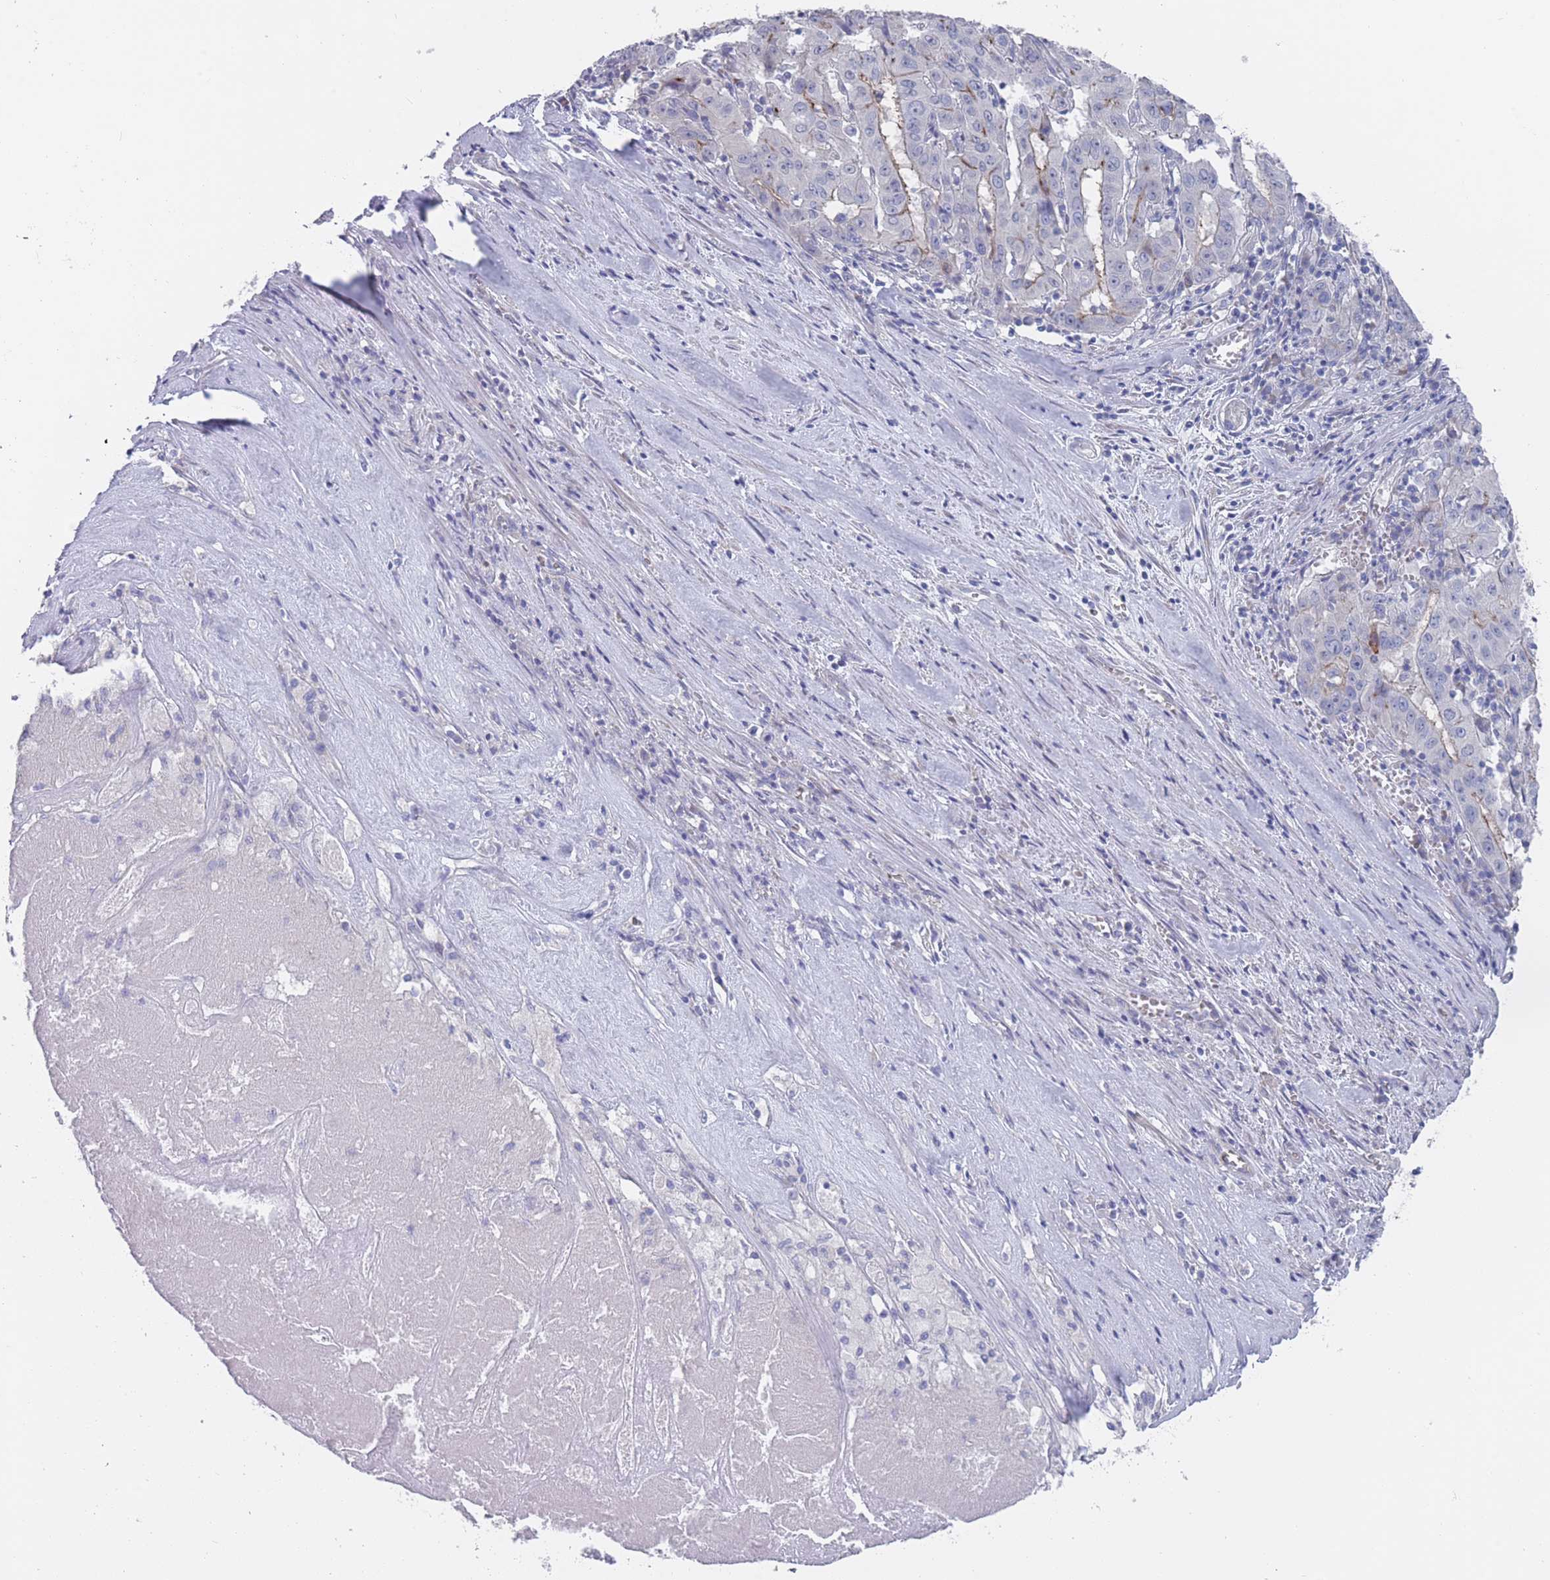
{"staining": {"intensity": "moderate", "quantity": "<25%", "location": "cytoplasmic/membranous"}, "tissue": "pancreatic cancer", "cell_type": "Tumor cells", "image_type": "cancer", "snomed": [{"axis": "morphology", "description": "Adenocarcinoma, NOS"}, {"axis": "topography", "description": "Pancreas"}], "caption": "Immunohistochemistry (IHC) histopathology image of neoplastic tissue: adenocarcinoma (pancreatic) stained using IHC displays low levels of moderate protein expression localized specifically in the cytoplasmic/membranous of tumor cells, appearing as a cytoplasmic/membranous brown color.", "gene": "PIGU", "patient": {"sex": "male", "age": 63}}